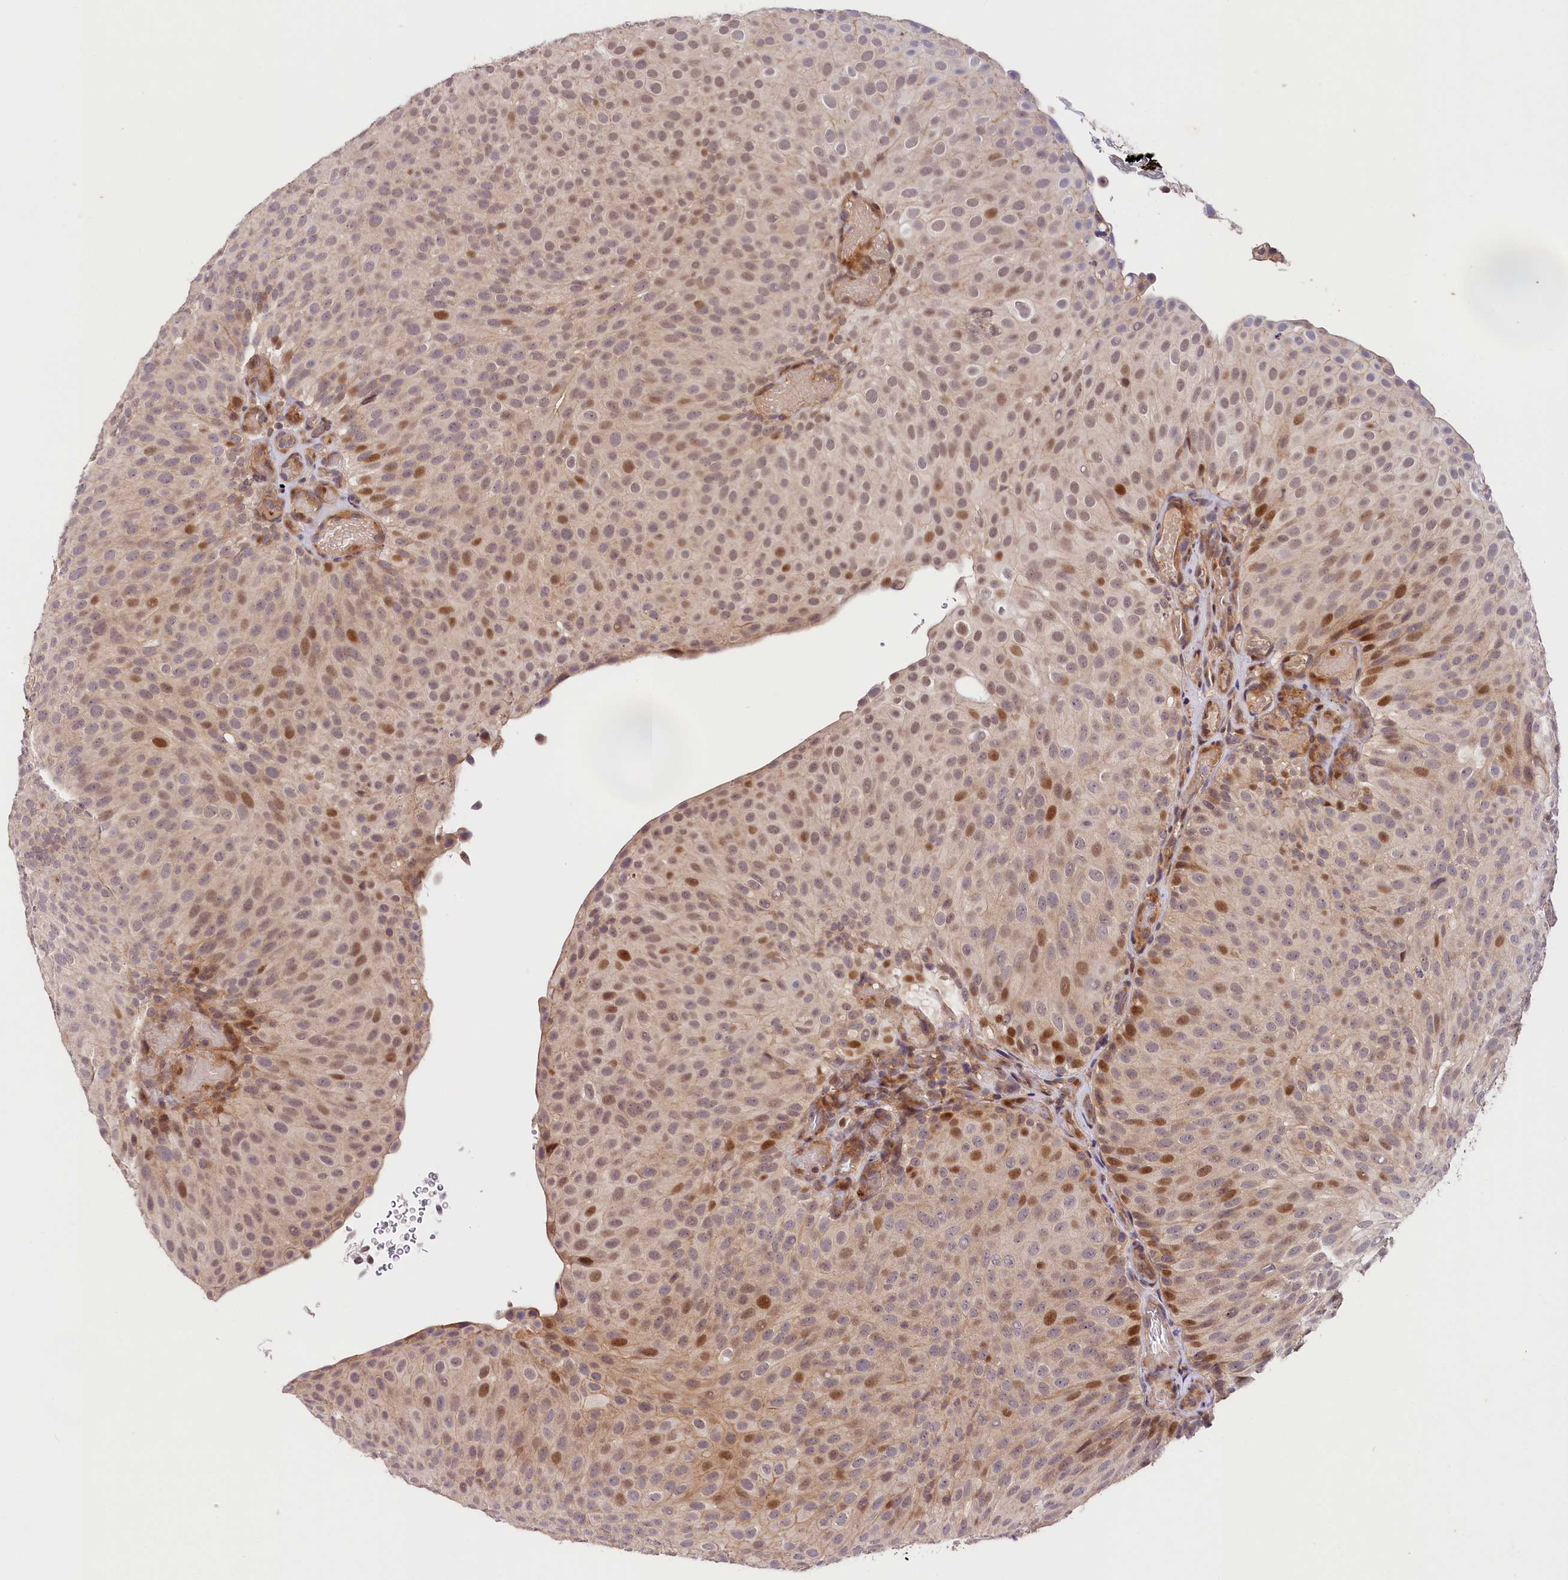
{"staining": {"intensity": "moderate", "quantity": "25%-75%", "location": "nuclear"}, "tissue": "urothelial cancer", "cell_type": "Tumor cells", "image_type": "cancer", "snomed": [{"axis": "morphology", "description": "Urothelial carcinoma, Low grade"}, {"axis": "topography", "description": "Urinary bladder"}], "caption": "Immunohistochemistry histopathology image of human urothelial carcinoma (low-grade) stained for a protein (brown), which demonstrates medium levels of moderate nuclear positivity in about 25%-75% of tumor cells.", "gene": "CACNA1H", "patient": {"sex": "male", "age": 78}}